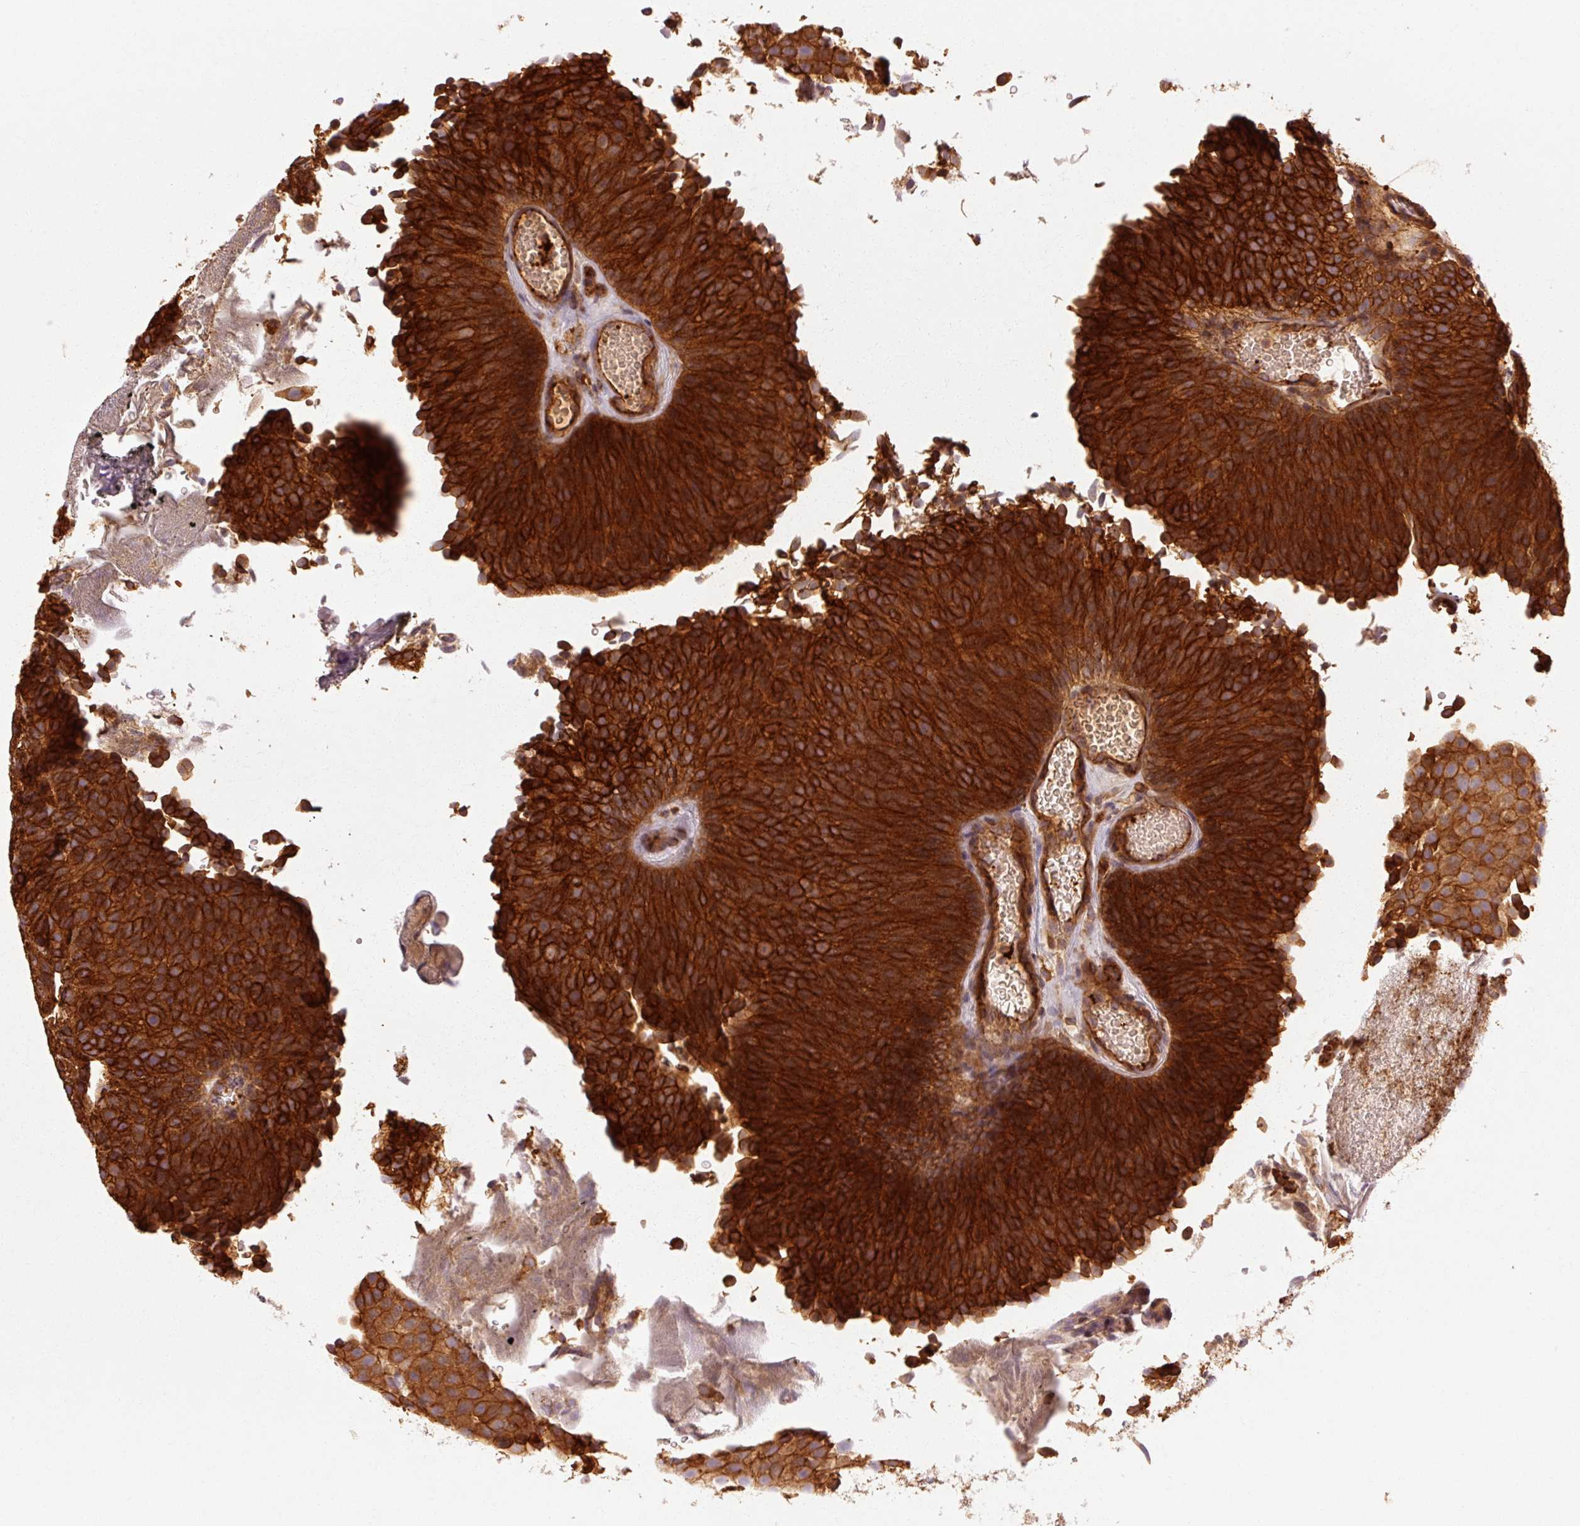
{"staining": {"intensity": "strong", "quantity": ">75%", "location": "cytoplasmic/membranous"}, "tissue": "urothelial cancer", "cell_type": "Tumor cells", "image_type": "cancer", "snomed": [{"axis": "morphology", "description": "Urothelial carcinoma, Low grade"}, {"axis": "topography", "description": "Urinary bladder"}], "caption": "Strong cytoplasmic/membranous expression is present in approximately >75% of tumor cells in urothelial cancer.", "gene": "CTNNA1", "patient": {"sex": "male", "age": 78}}